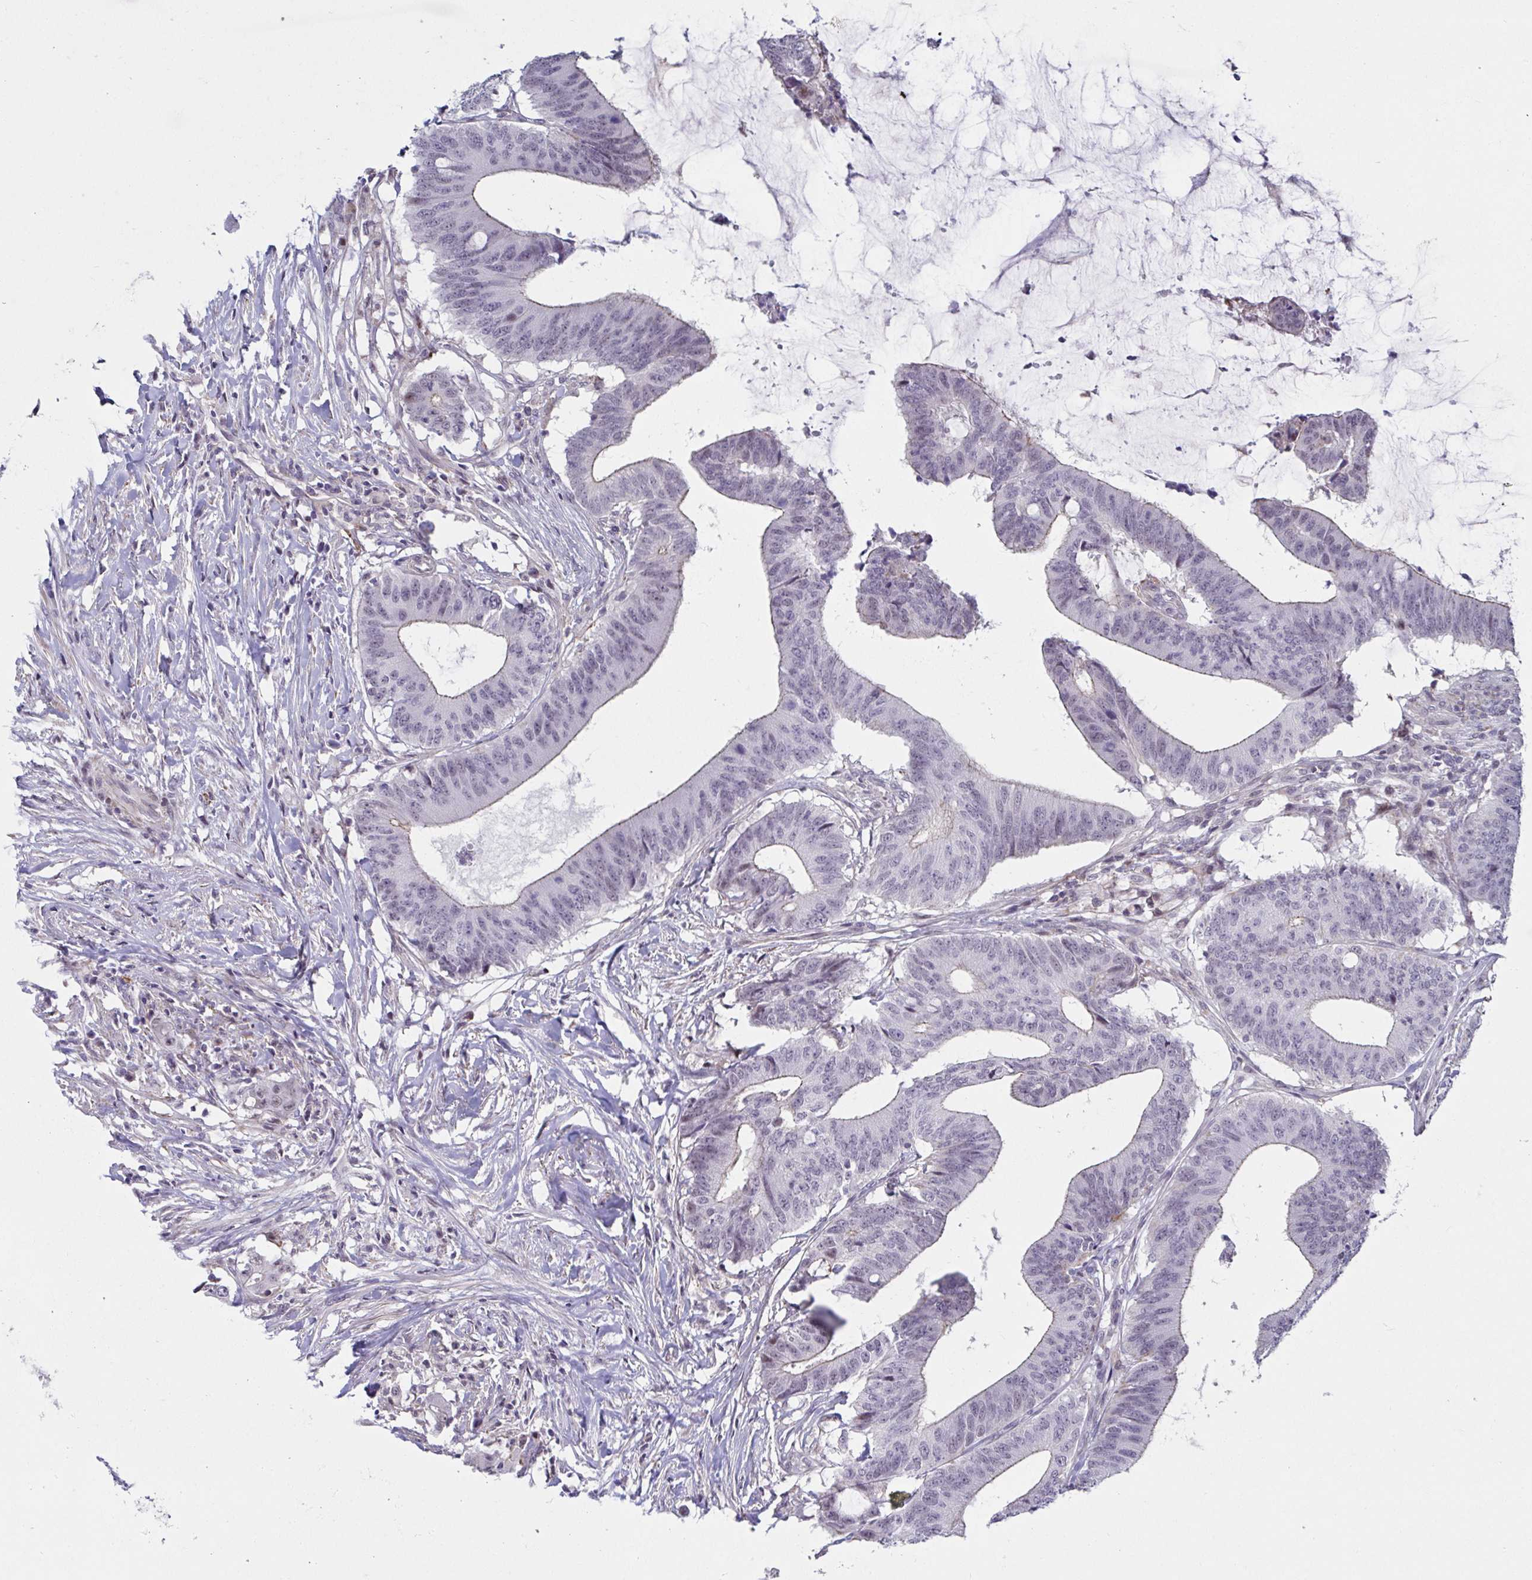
{"staining": {"intensity": "negative", "quantity": "none", "location": "none"}, "tissue": "colorectal cancer", "cell_type": "Tumor cells", "image_type": "cancer", "snomed": [{"axis": "morphology", "description": "Adenocarcinoma, NOS"}, {"axis": "topography", "description": "Colon"}], "caption": "Tumor cells are negative for protein expression in human adenocarcinoma (colorectal). (Stains: DAB immunohistochemistry with hematoxylin counter stain, Microscopy: brightfield microscopy at high magnification).", "gene": "WDR72", "patient": {"sex": "female", "age": 43}}